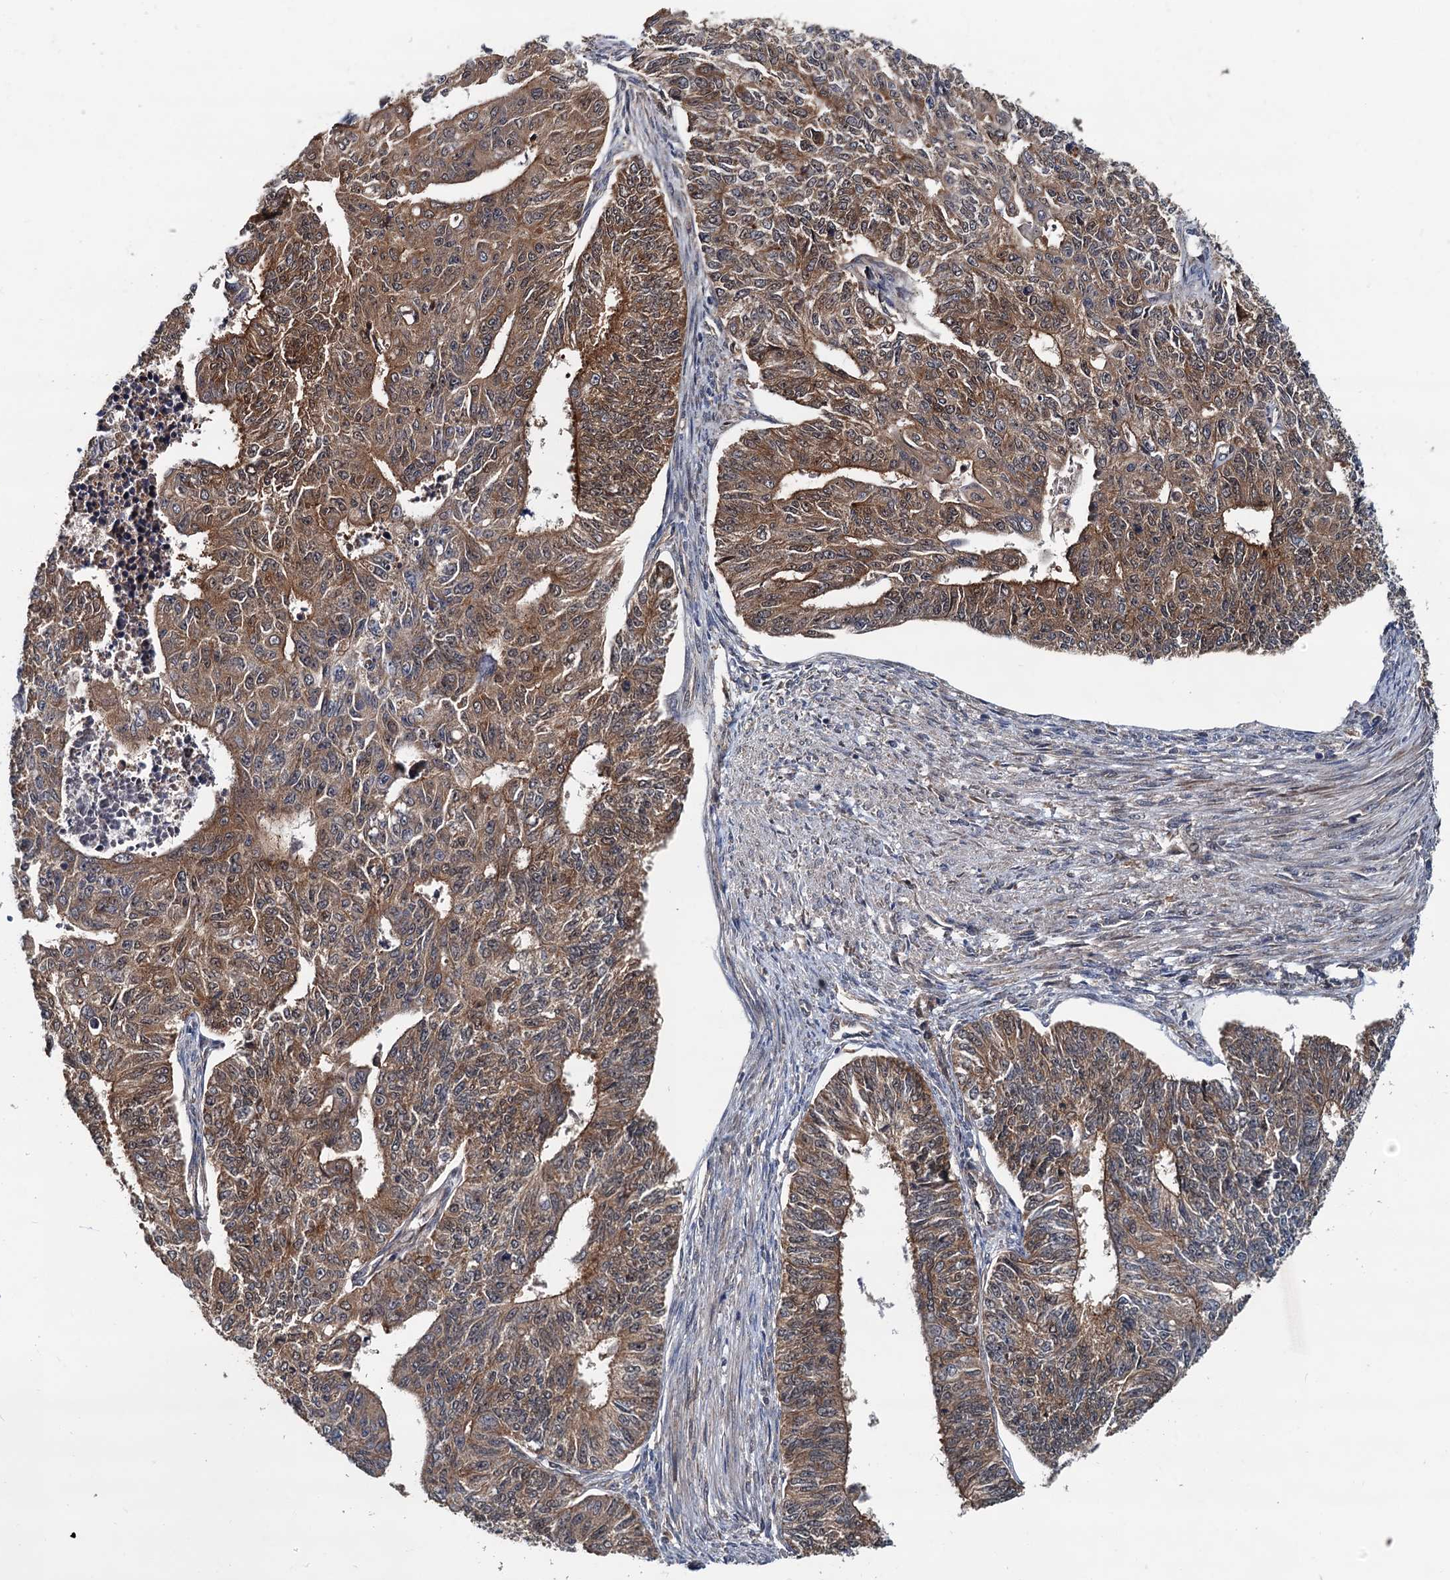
{"staining": {"intensity": "moderate", "quantity": ">75%", "location": "cytoplasmic/membranous"}, "tissue": "endometrial cancer", "cell_type": "Tumor cells", "image_type": "cancer", "snomed": [{"axis": "morphology", "description": "Adenocarcinoma, NOS"}, {"axis": "topography", "description": "Endometrium"}], "caption": "Adenocarcinoma (endometrial) was stained to show a protein in brown. There is medium levels of moderate cytoplasmic/membranous positivity in approximately >75% of tumor cells.", "gene": "AAGAB", "patient": {"sex": "female", "age": 32}}